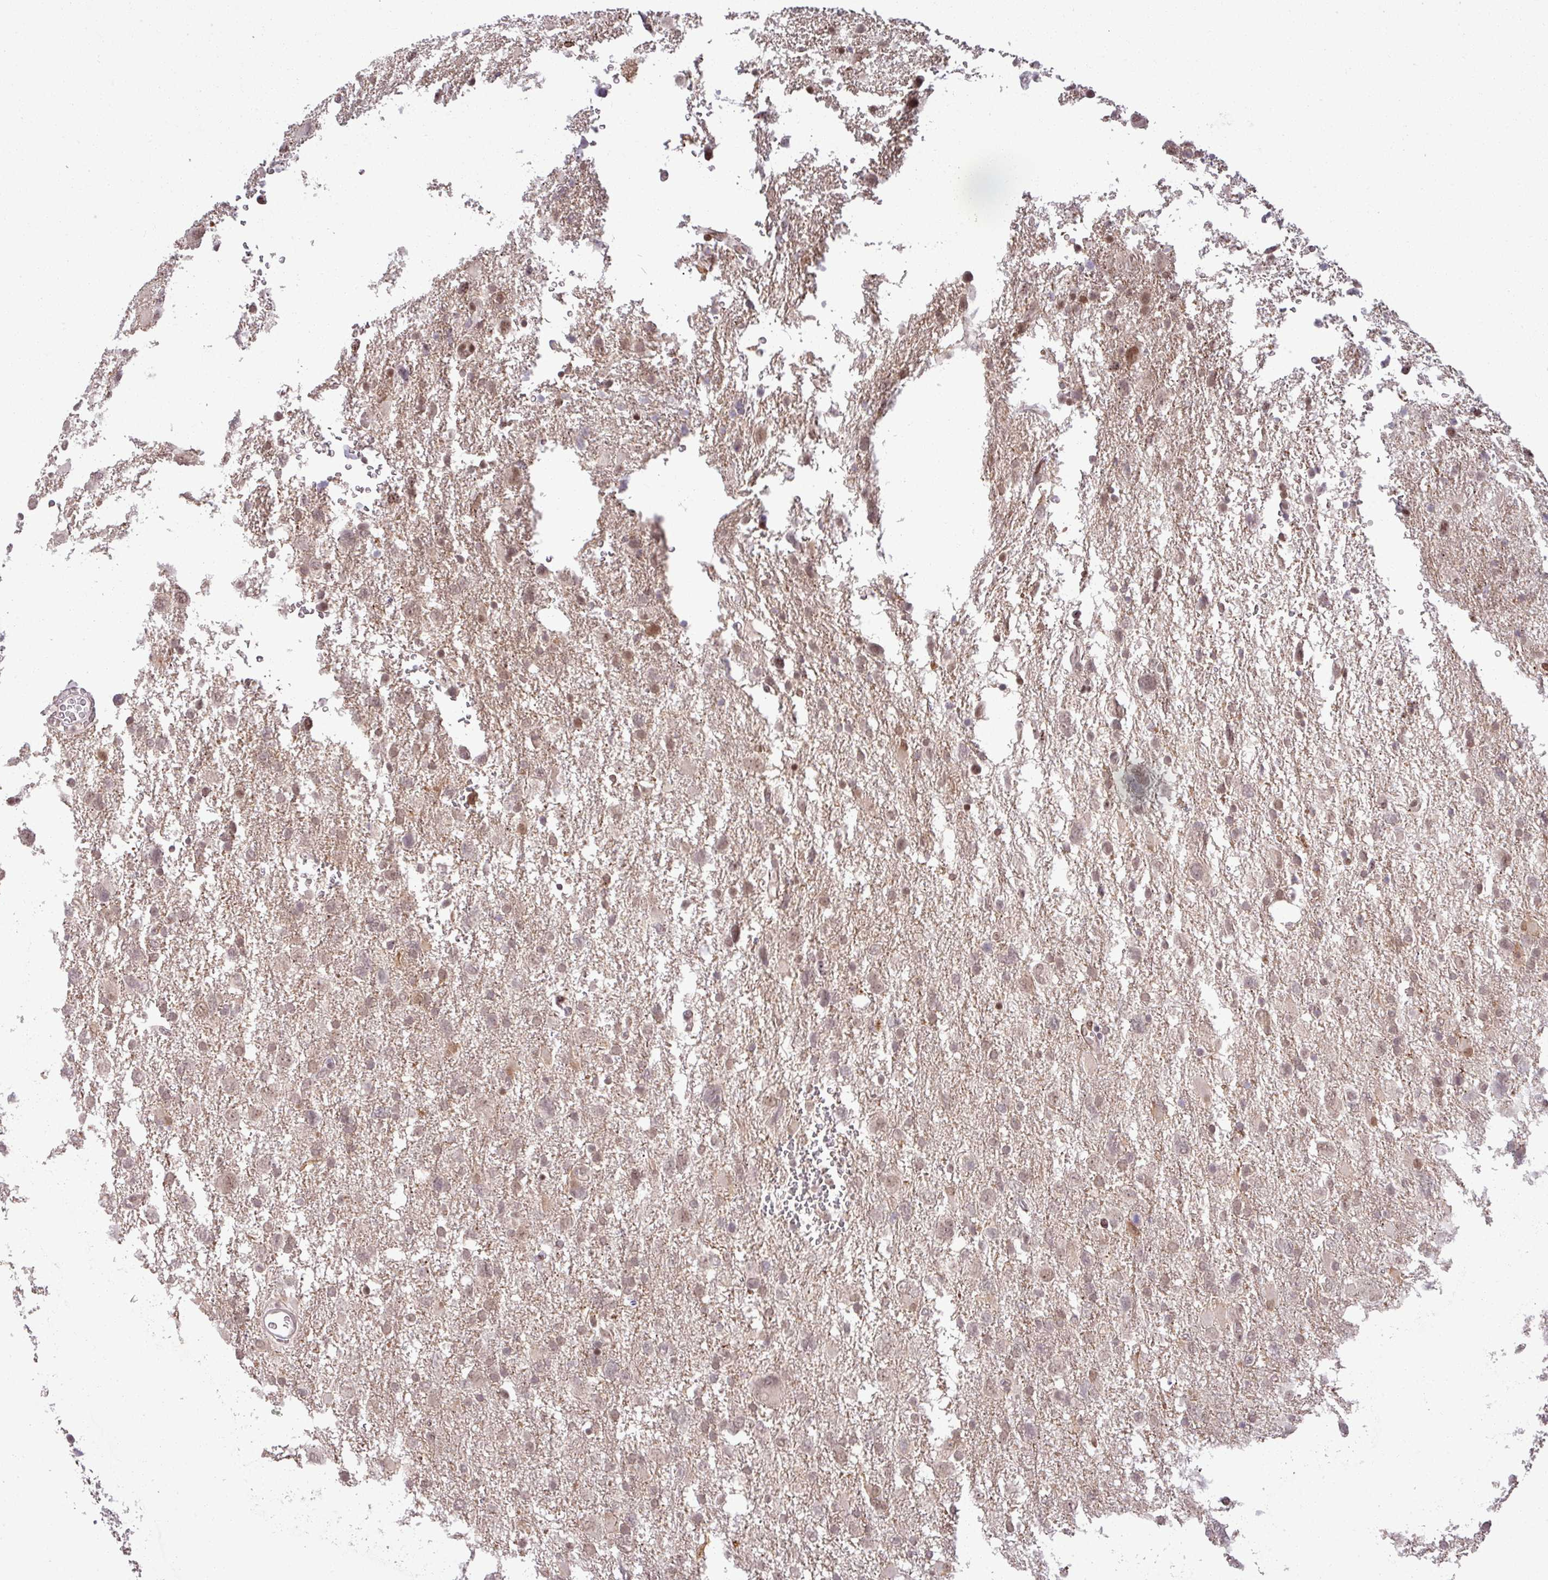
{"staining": {"intensity": "weak", "quantity": "25%-75%", "location": "nuclear"}, "tissue": "glioma", "cell_type": "Tumor cells", "image_type": "cancer", "snomed": [{"axis": "morphology", "description": "Glioma, malignant, High grade"}, {"axis": "topography", "description": "Brain"}], "caption": "DAB immunohistochemical staining of human high-grade glioma (malignant) displays weak nuclear protein positivity in about 25%-75% of tumor cells. (brown staining indicates protein expression, while blue staining denotes nuclei).", "gene": "PTPN20", "patient": {"sex": "male", "age": 61}}